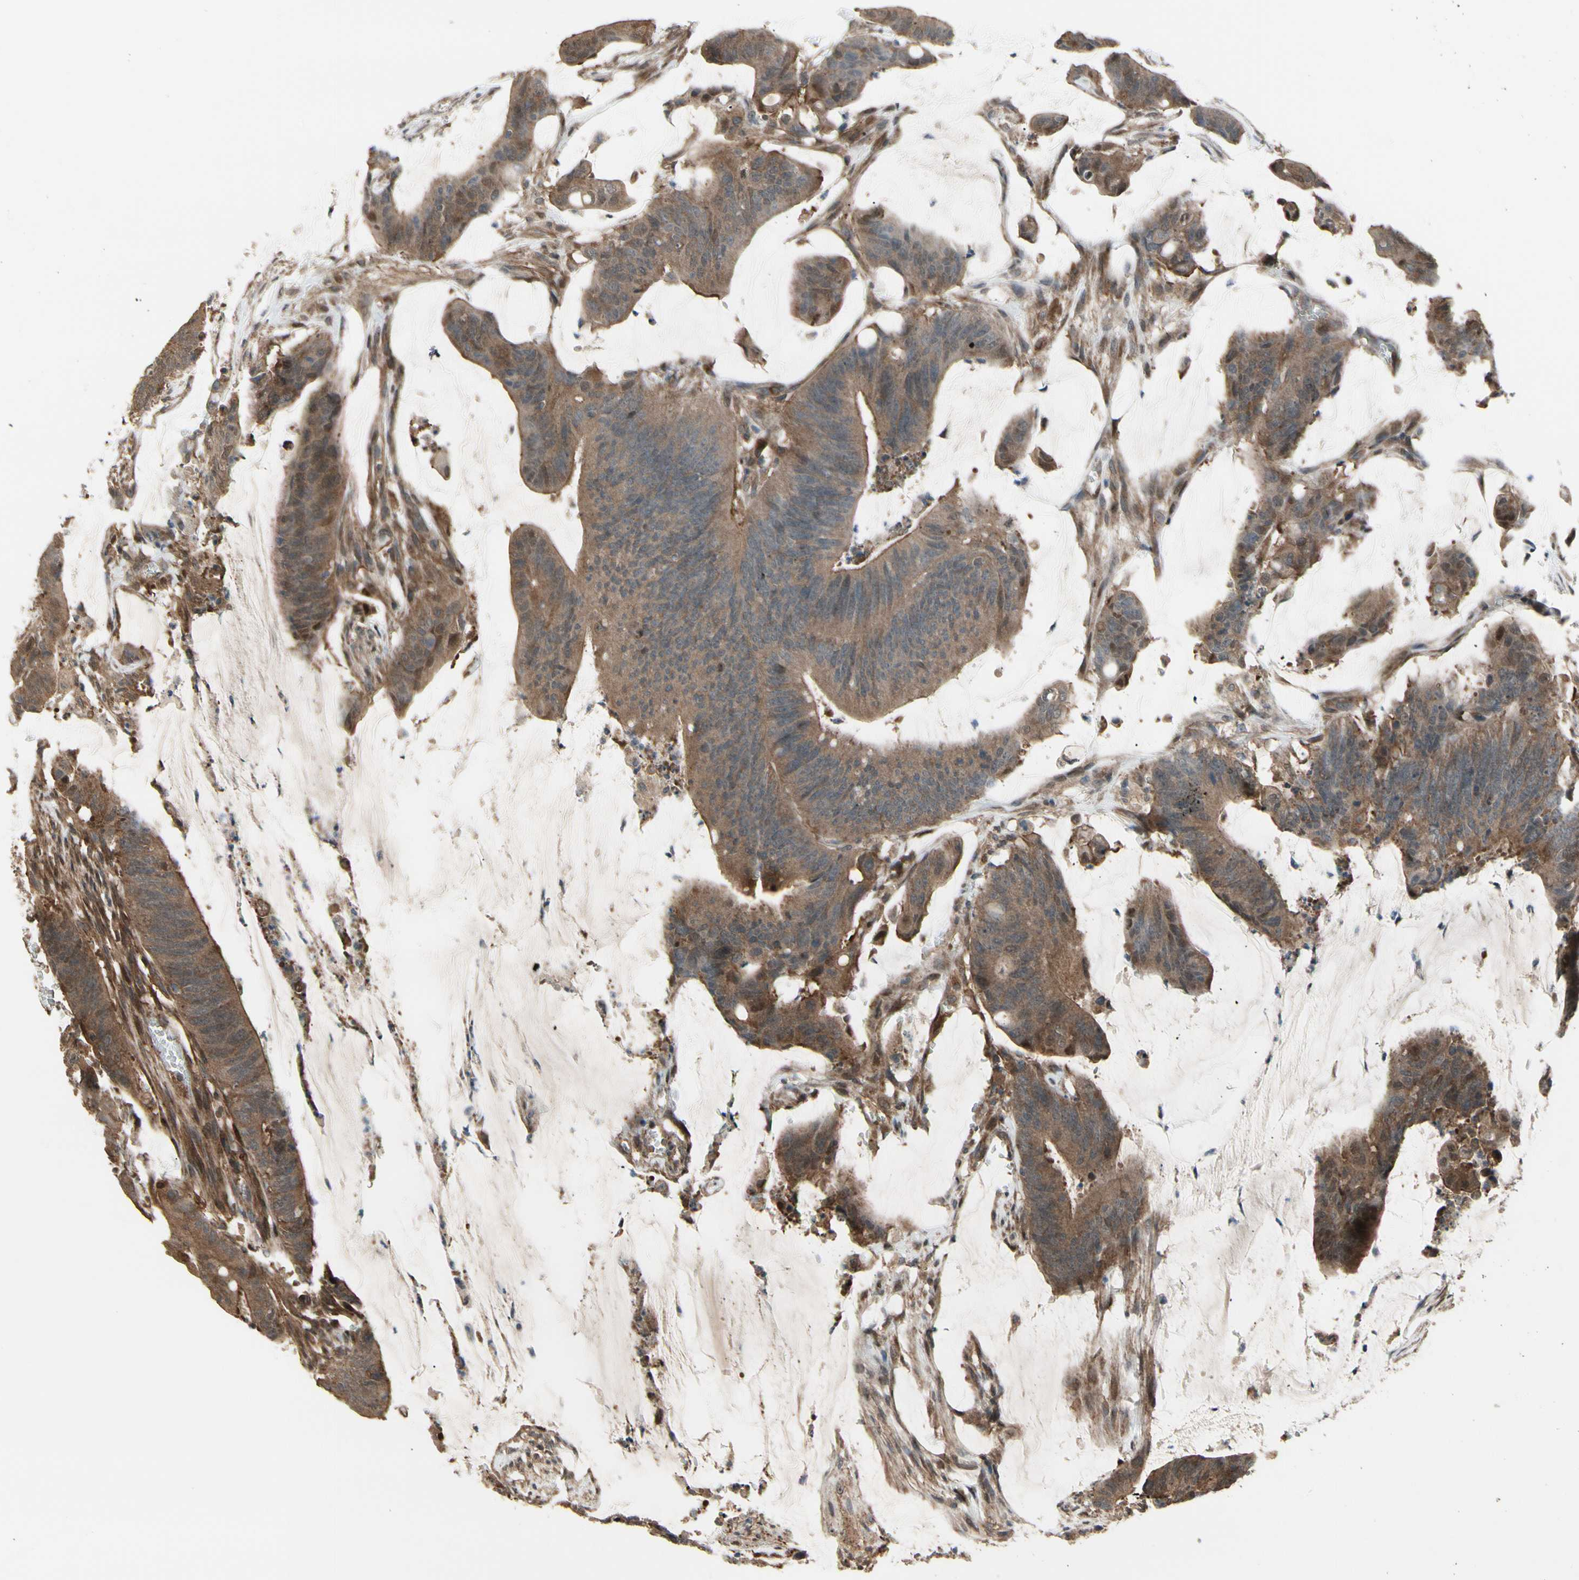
{"staining": {"intensity": "weak", "quantity": ">75%", "location": "cytoplasmic/membranous"}, "tissue": "colorectal cancer", "cell_type": "Tumor cells", "image_type": "cancer", "snomed": [{"axis": "morphology", "description": "Adenocarcinoma, NOS"}, {"axis": "topography", "description": "Rectum"}], "caption": "This is a photomicrograph of immunohistochemistry staining of colorectal cancer (adenocarcinoma), which shows weak positivity in the cytoplasmic/membranous of tumor cells.", "gene": "CSF1R", "patient": {"sex": "female", "age": 66}}